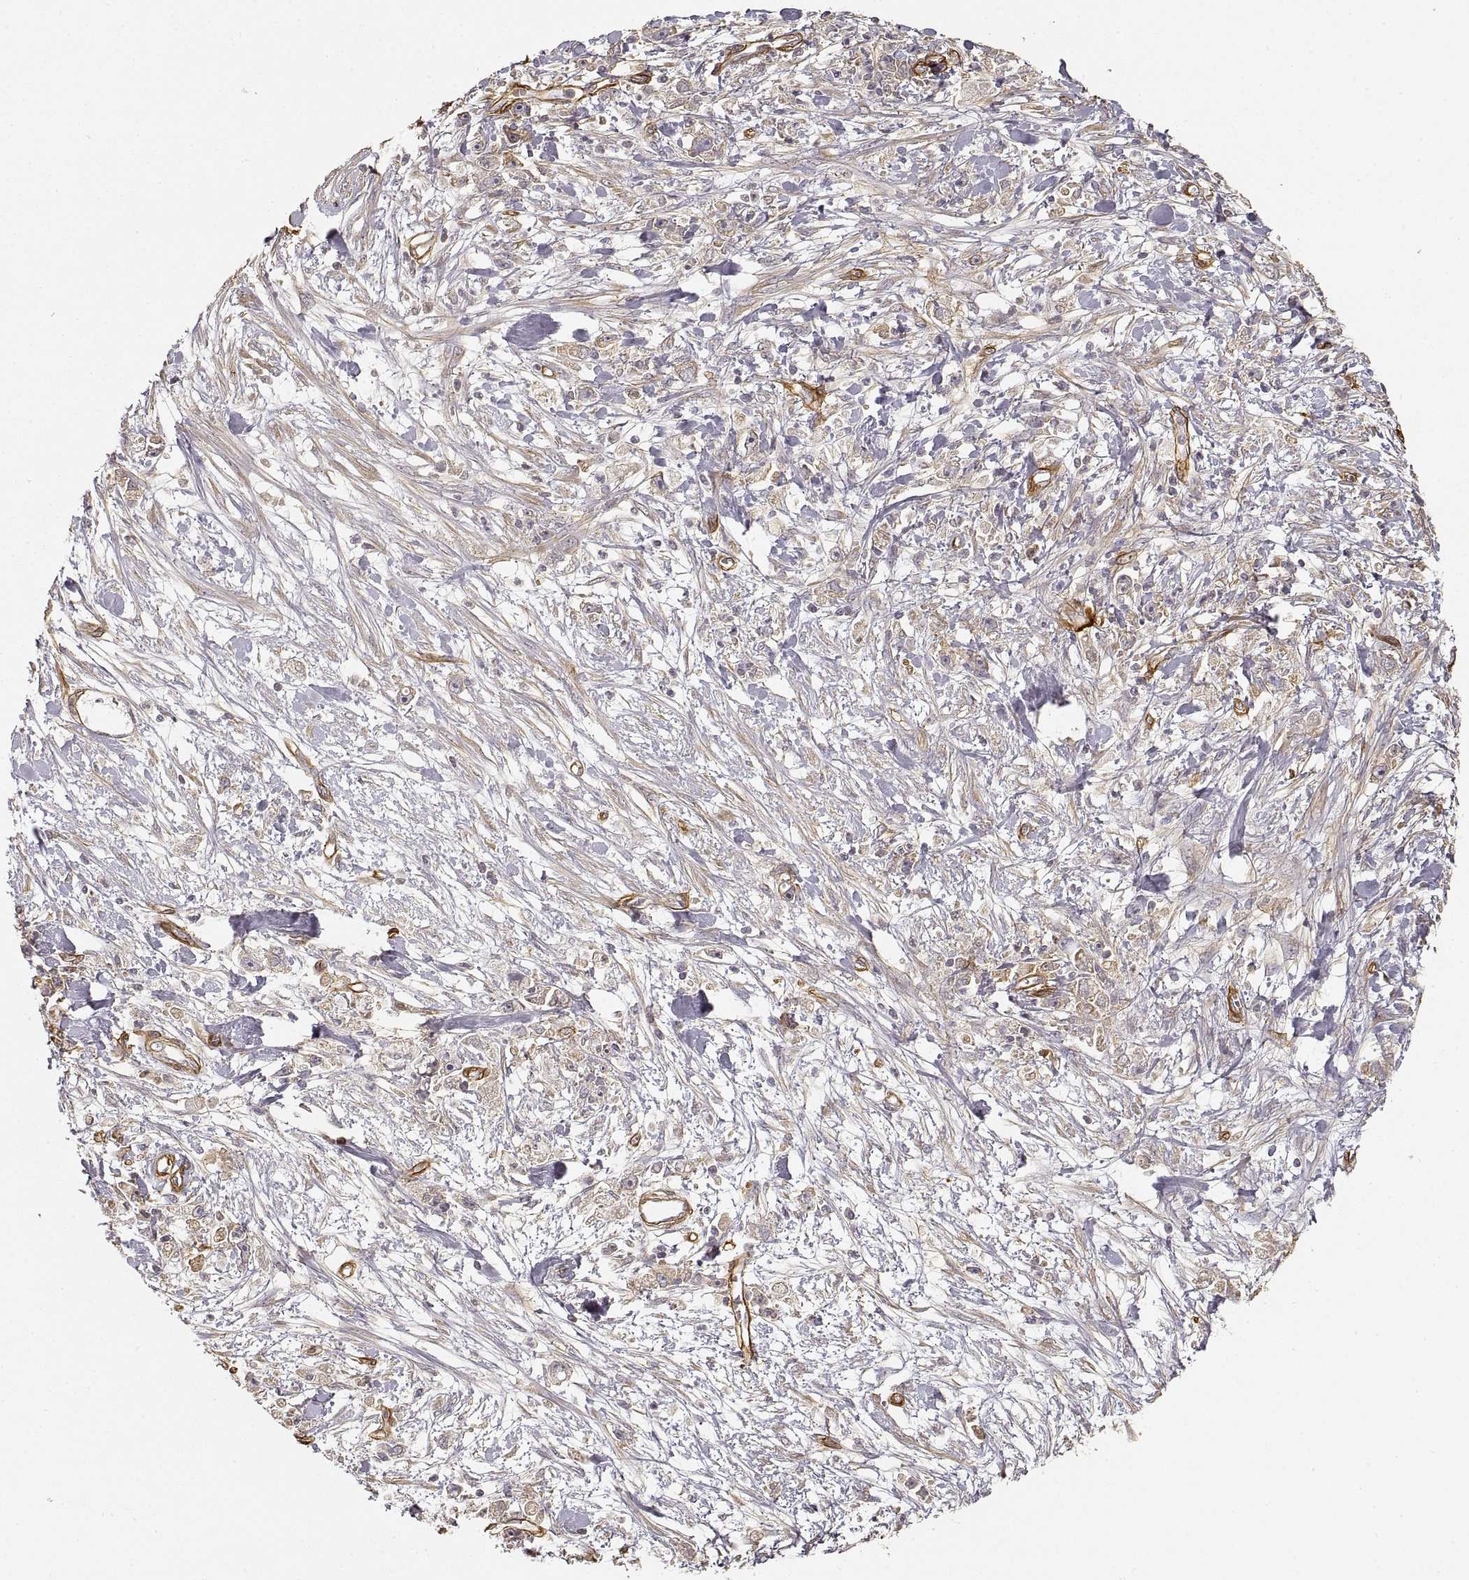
{"staining": {"intensity": "weak", "quantity": ">75%", "location": "cytoplasmic/membranous"}, "tissue": "stomach cancer", "cell_type": "Tumor cells", "image_type": "cancer", "snomed": [{"axis": "morphology", "description": "Adenocarcinoma, NOS"}, {"axis": "topography", "description": "Stomach"}], "caption": "There is low levels of weak cytoplasmic/membranous staining in tumor cells of stomach cancer (adenocarcinoma), as demonstrated by immunohistochemical staining (brown color).", "gene": "LAMA4", "patient": {"sex": "female", "age": 59}}